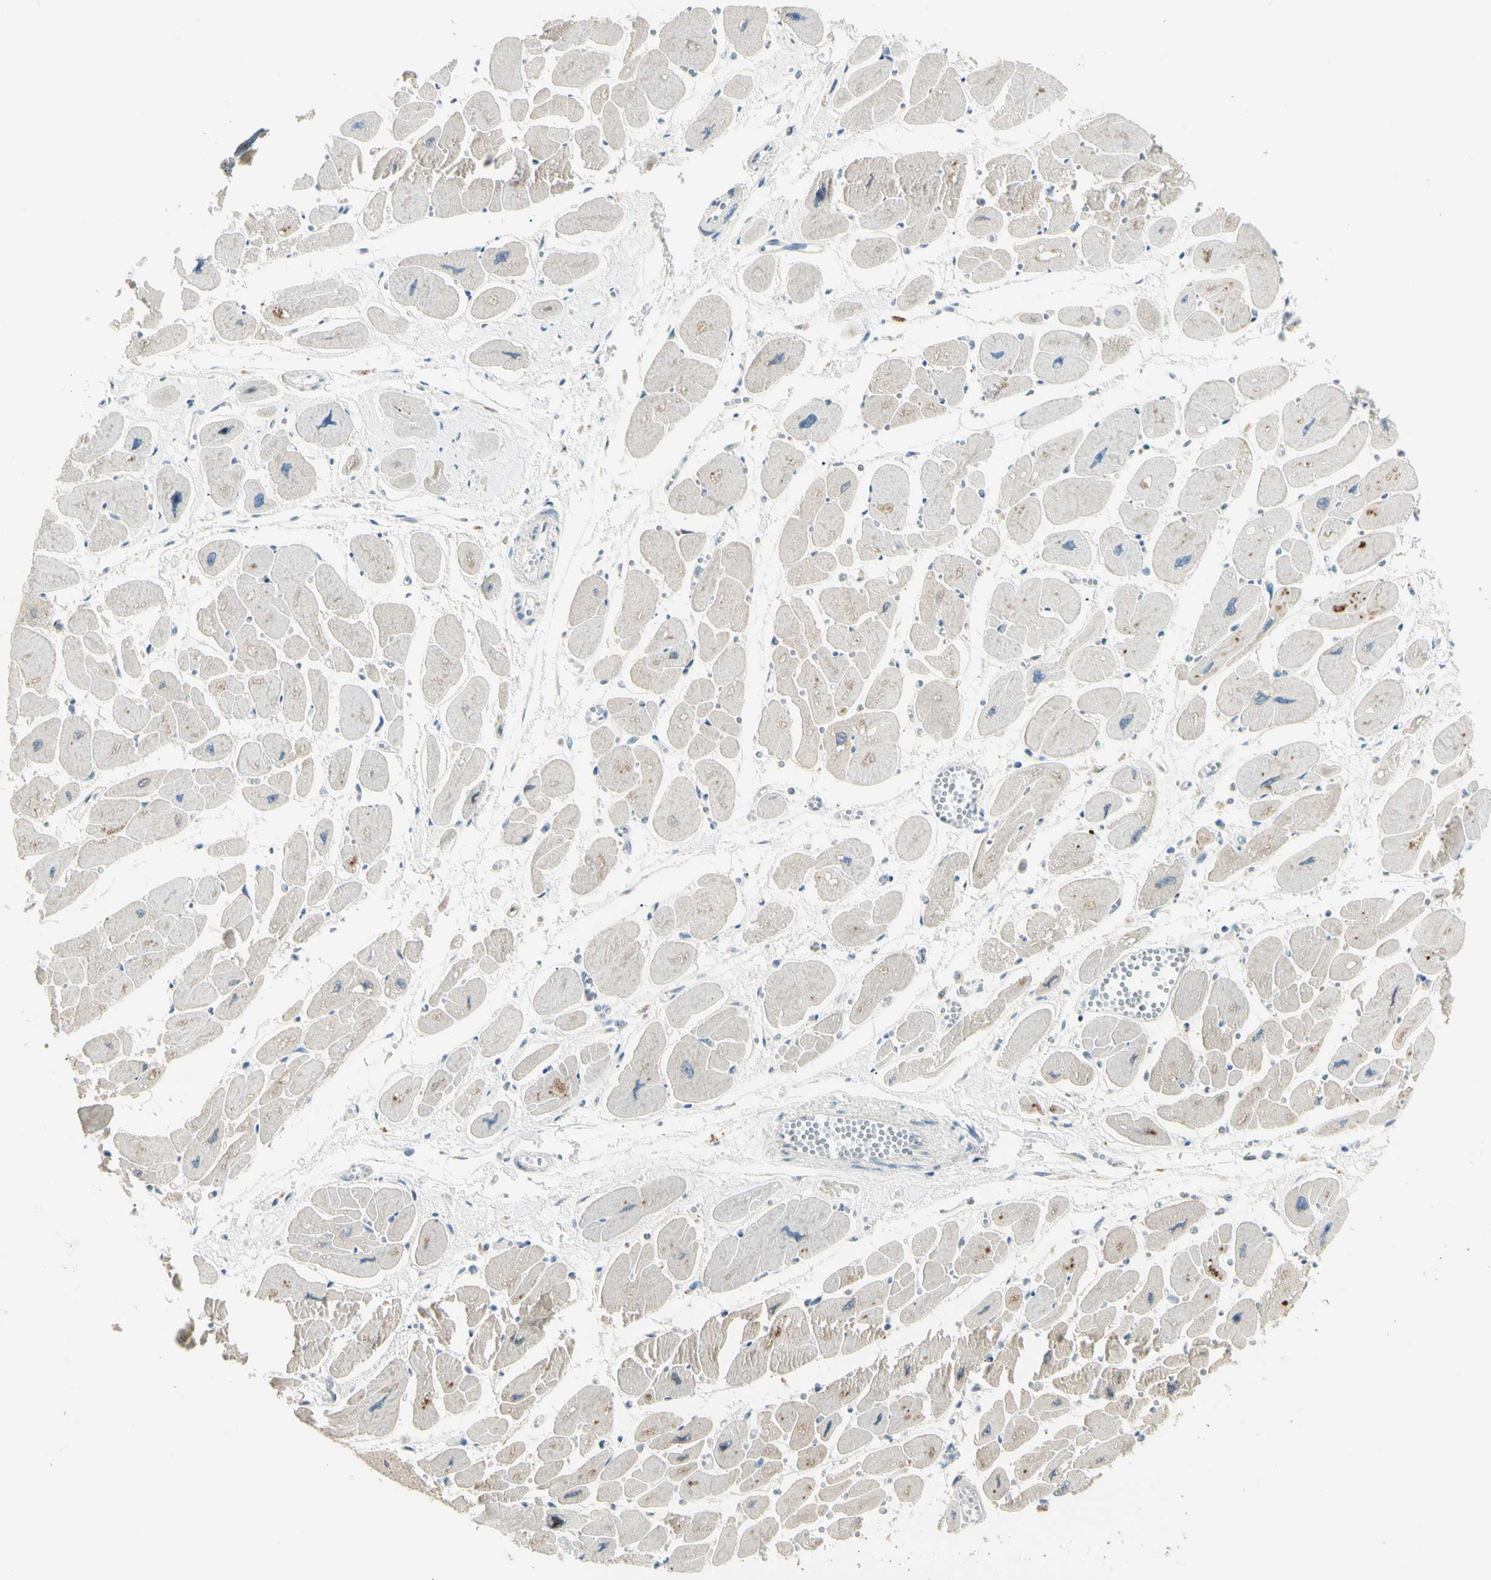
{"staining": {"intensity": "weak", "quantity": "25%-75%", "location": "cytoplasmic/membranous"}, "tissue": "heart muscle", "cell_type": "Cardiomyocytes", "image_type": "normal", "snomed": [{"axis": "morphology", "description": "Normal tissue, NOS"}, {"axis": "topography", "description": "Heart"}], "caption": "Human heart muscle stained for a protein (brown) displays weak cytoplasmic/membranous positive positivity in about 25%-75% of cardiomyocytes.", "gene": "P3H2", "patient": {"sex": "female", "age": 54}}